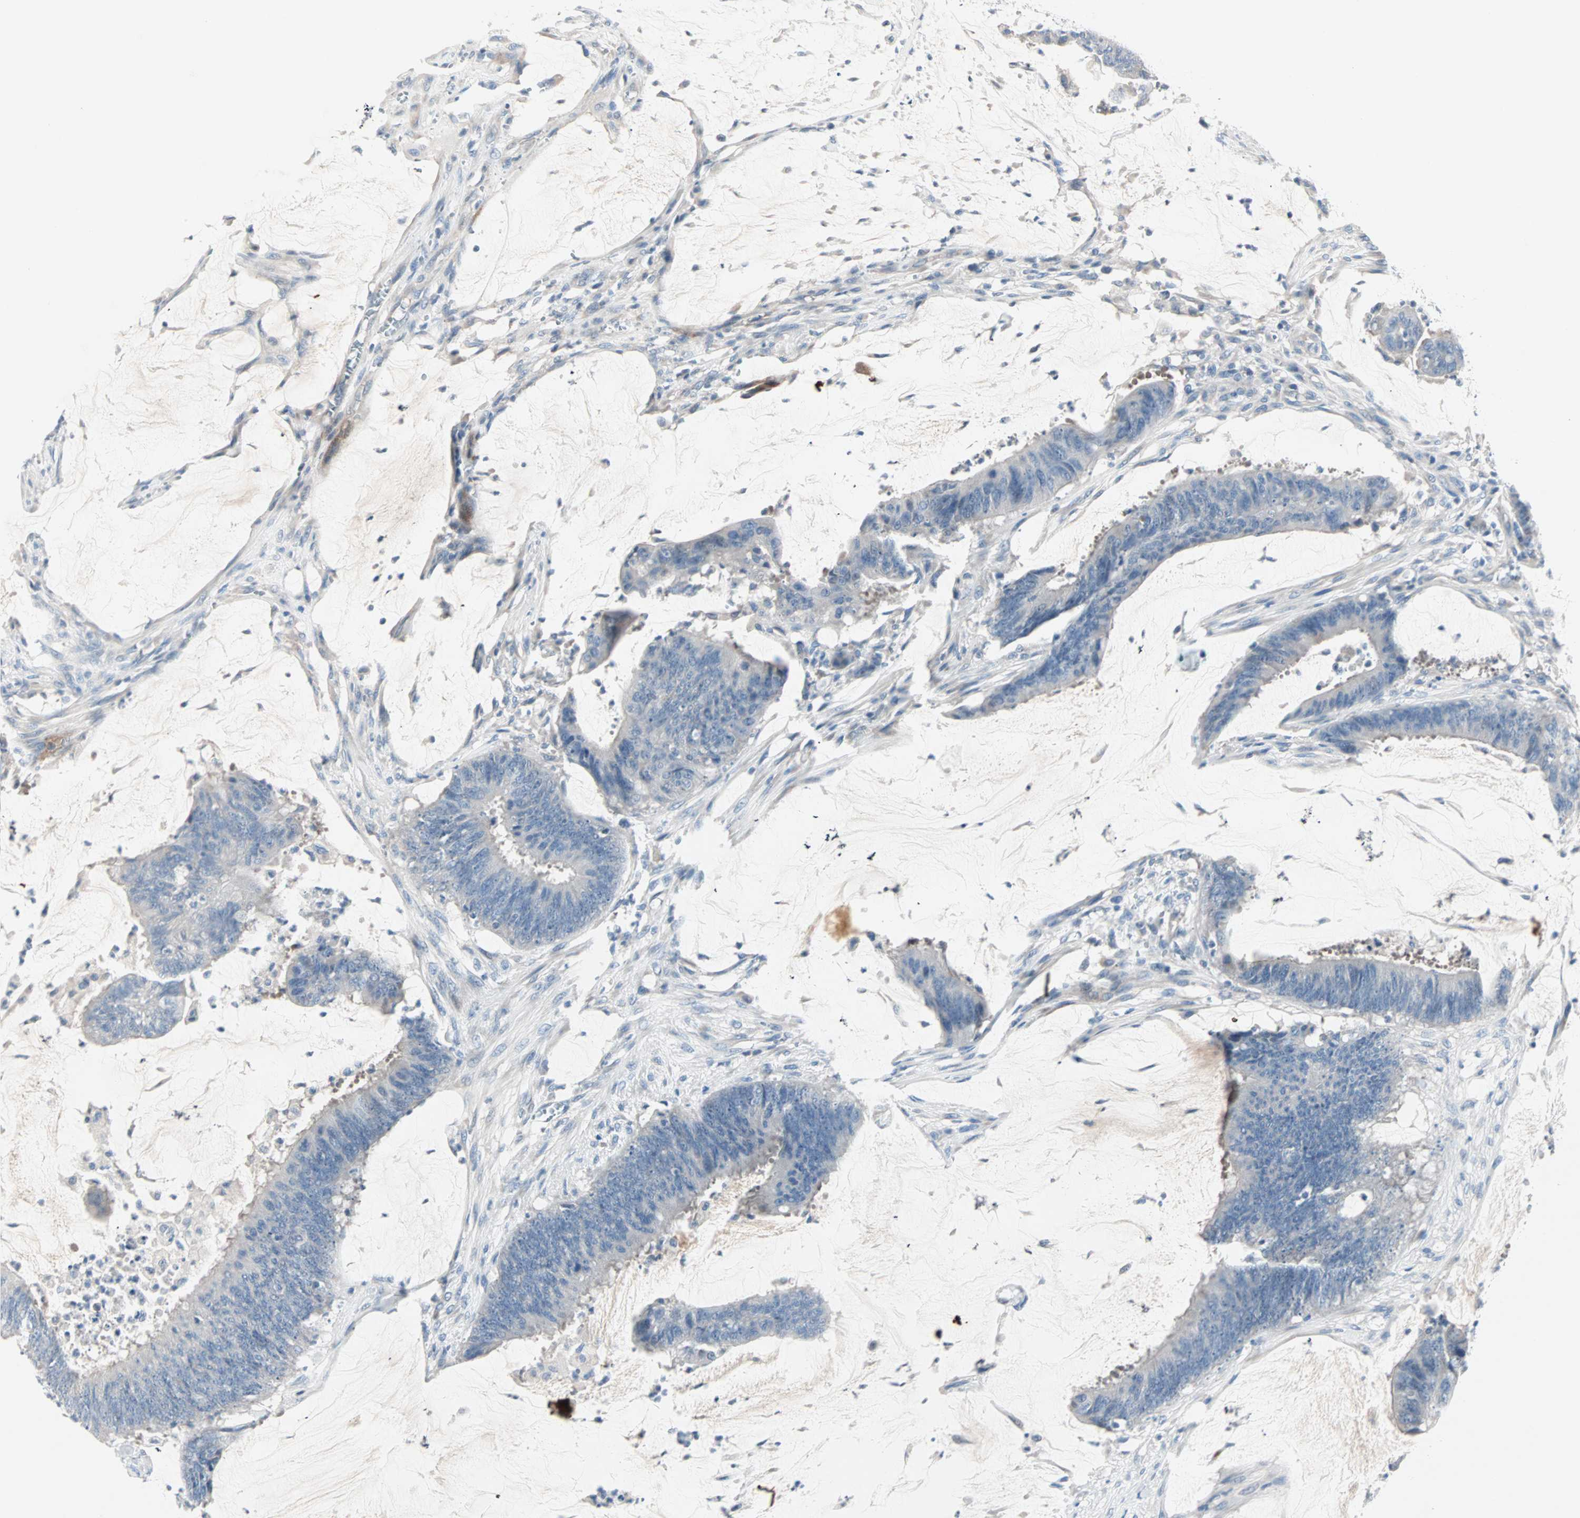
{"staining": {"intensity": "negative", "quantity": "none", "location": "none"}, "tissue": "colorectal cancer", "cell_type": "Tumor cells", "image_type": "cancer", "snomed": [{"axis": "morphology", "description": "Adenocarcinoma, NOS"}, {"axis": "topography", "description": "Rectum"}], "caption": "IHC photomicrograph of colorectal adenocarcinoma stained for a protein (brown), which reveals no staining in tumor cells. Brightfield microscopy of IHC stained with DAB (3,3'-diaminobenzidine) (brown) and hematoxylin (blue), captured at high magnification.", "gene": "NEFH", "patient": {"sex": "female", "age": 66}}